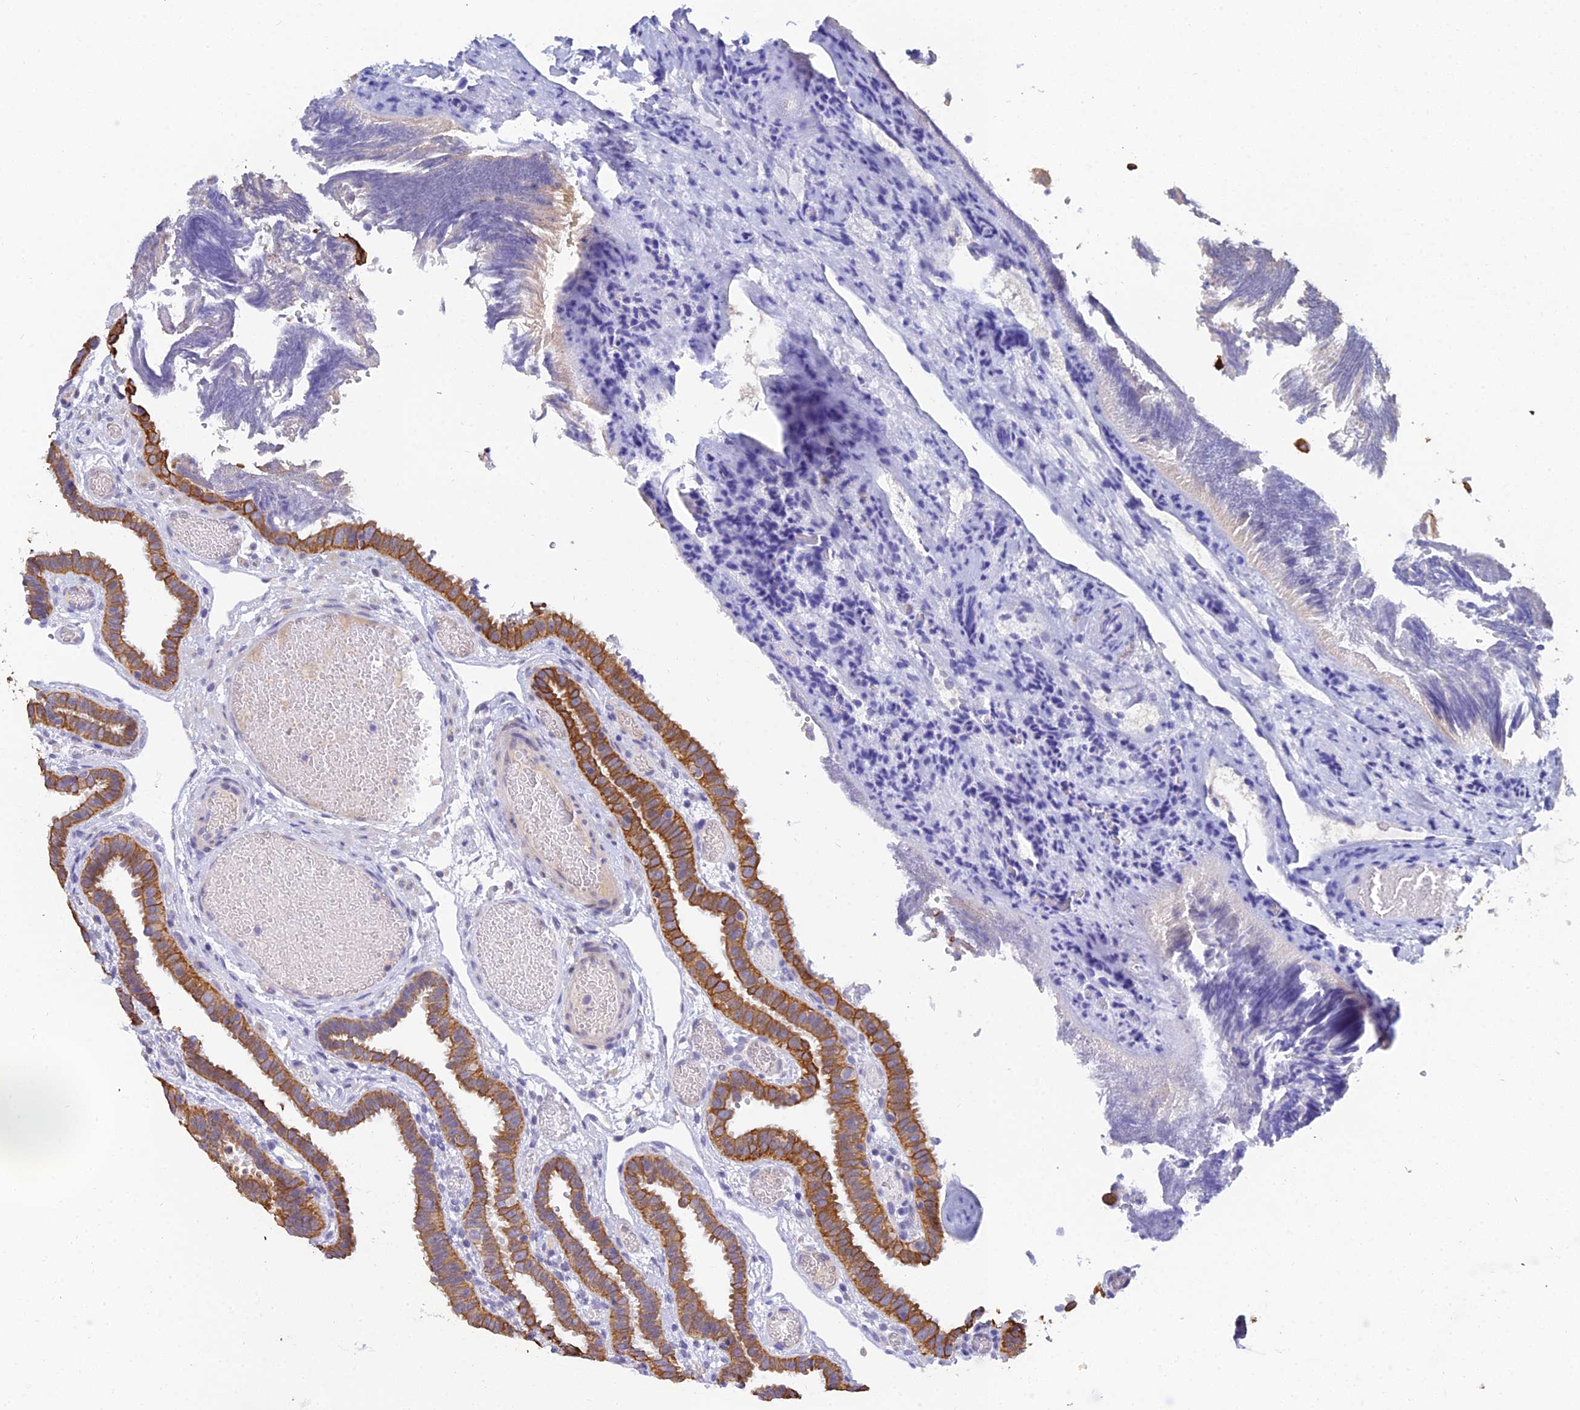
{"staining": {"intensity": "strong", "quantity": "25%-75%", "location": "cytoplasmic/membranous"}, "tissue": "fallopian tube", "cell_type": "Glandular cells", "image_type": "normal", "snomed": [{"axis": "morphology", "description": "Normal tissue, NOS"}, {"axis": "topography", "description": "Fallopian tube"}], "caption": "High-magnification brightfield microscopy of benign fallopian tube stained with DAB (3,3'-diaminobenzidine) (brown) and counterstained with hematoxylin (blue). glandular cells exhibit strong cytoplasmic/membranous positivity is identified in about25%-75% of cells.", "gene": "ZXDA", "patient": {"sex": "female", "age": 37}}